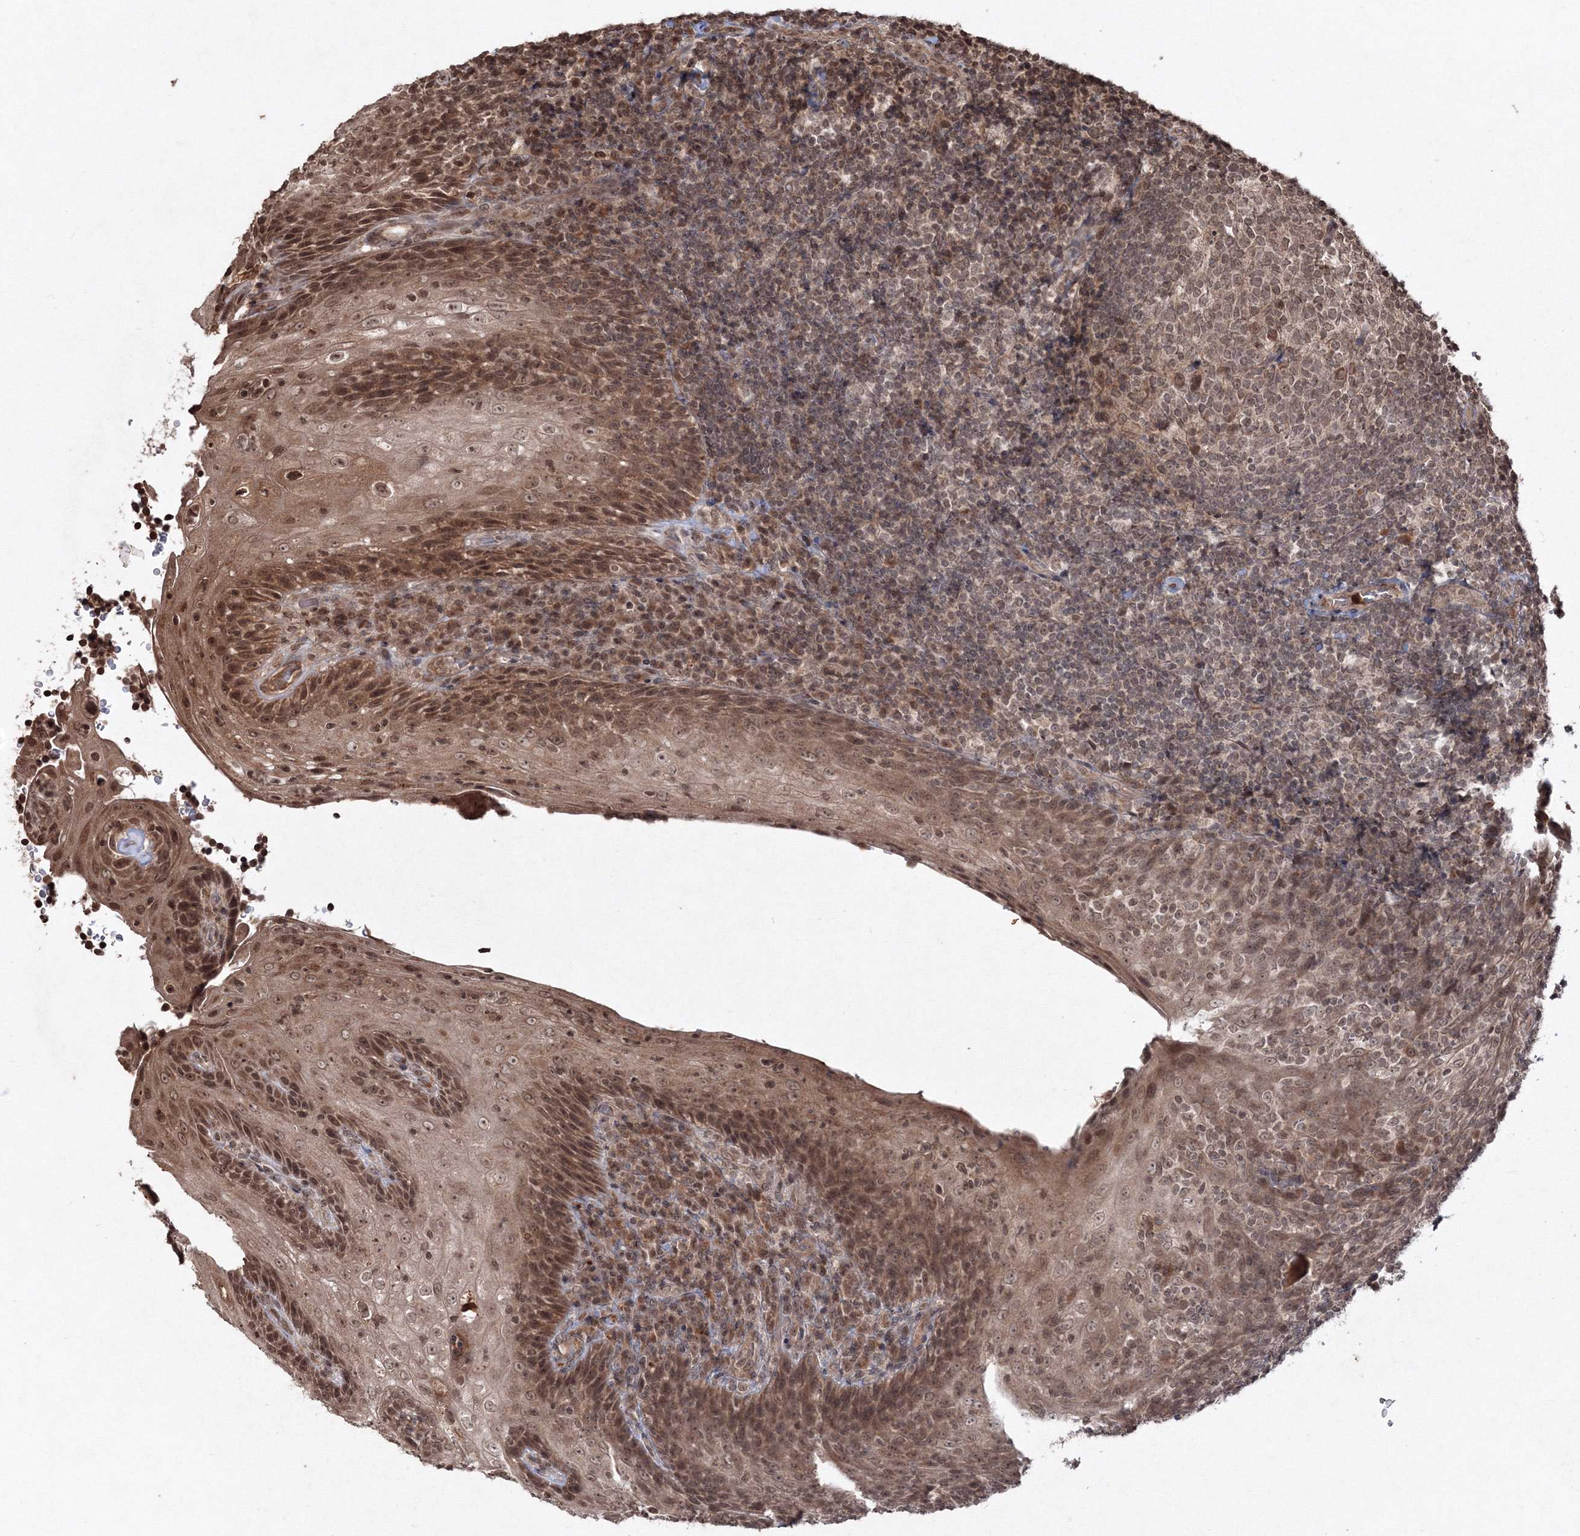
{"staining": {"intensity": "moderate", "quantity": ">75%", "location": "nuclear"}, "tissue": "tonsil", "cell_type": "Germinal center cells", "image_type": "normal", "snomed": [{"axis": "morphology", "description": "Normal tissue, NOS"}, {"axis": "topography", "description": "Tonsil"}], "caption": "Protein staining reveals moderate nuclear expression in about >75% of germinal center cells in benign tonsil.", "gene": "PEX13", "patient": {"sex": "male", "age": 37}}